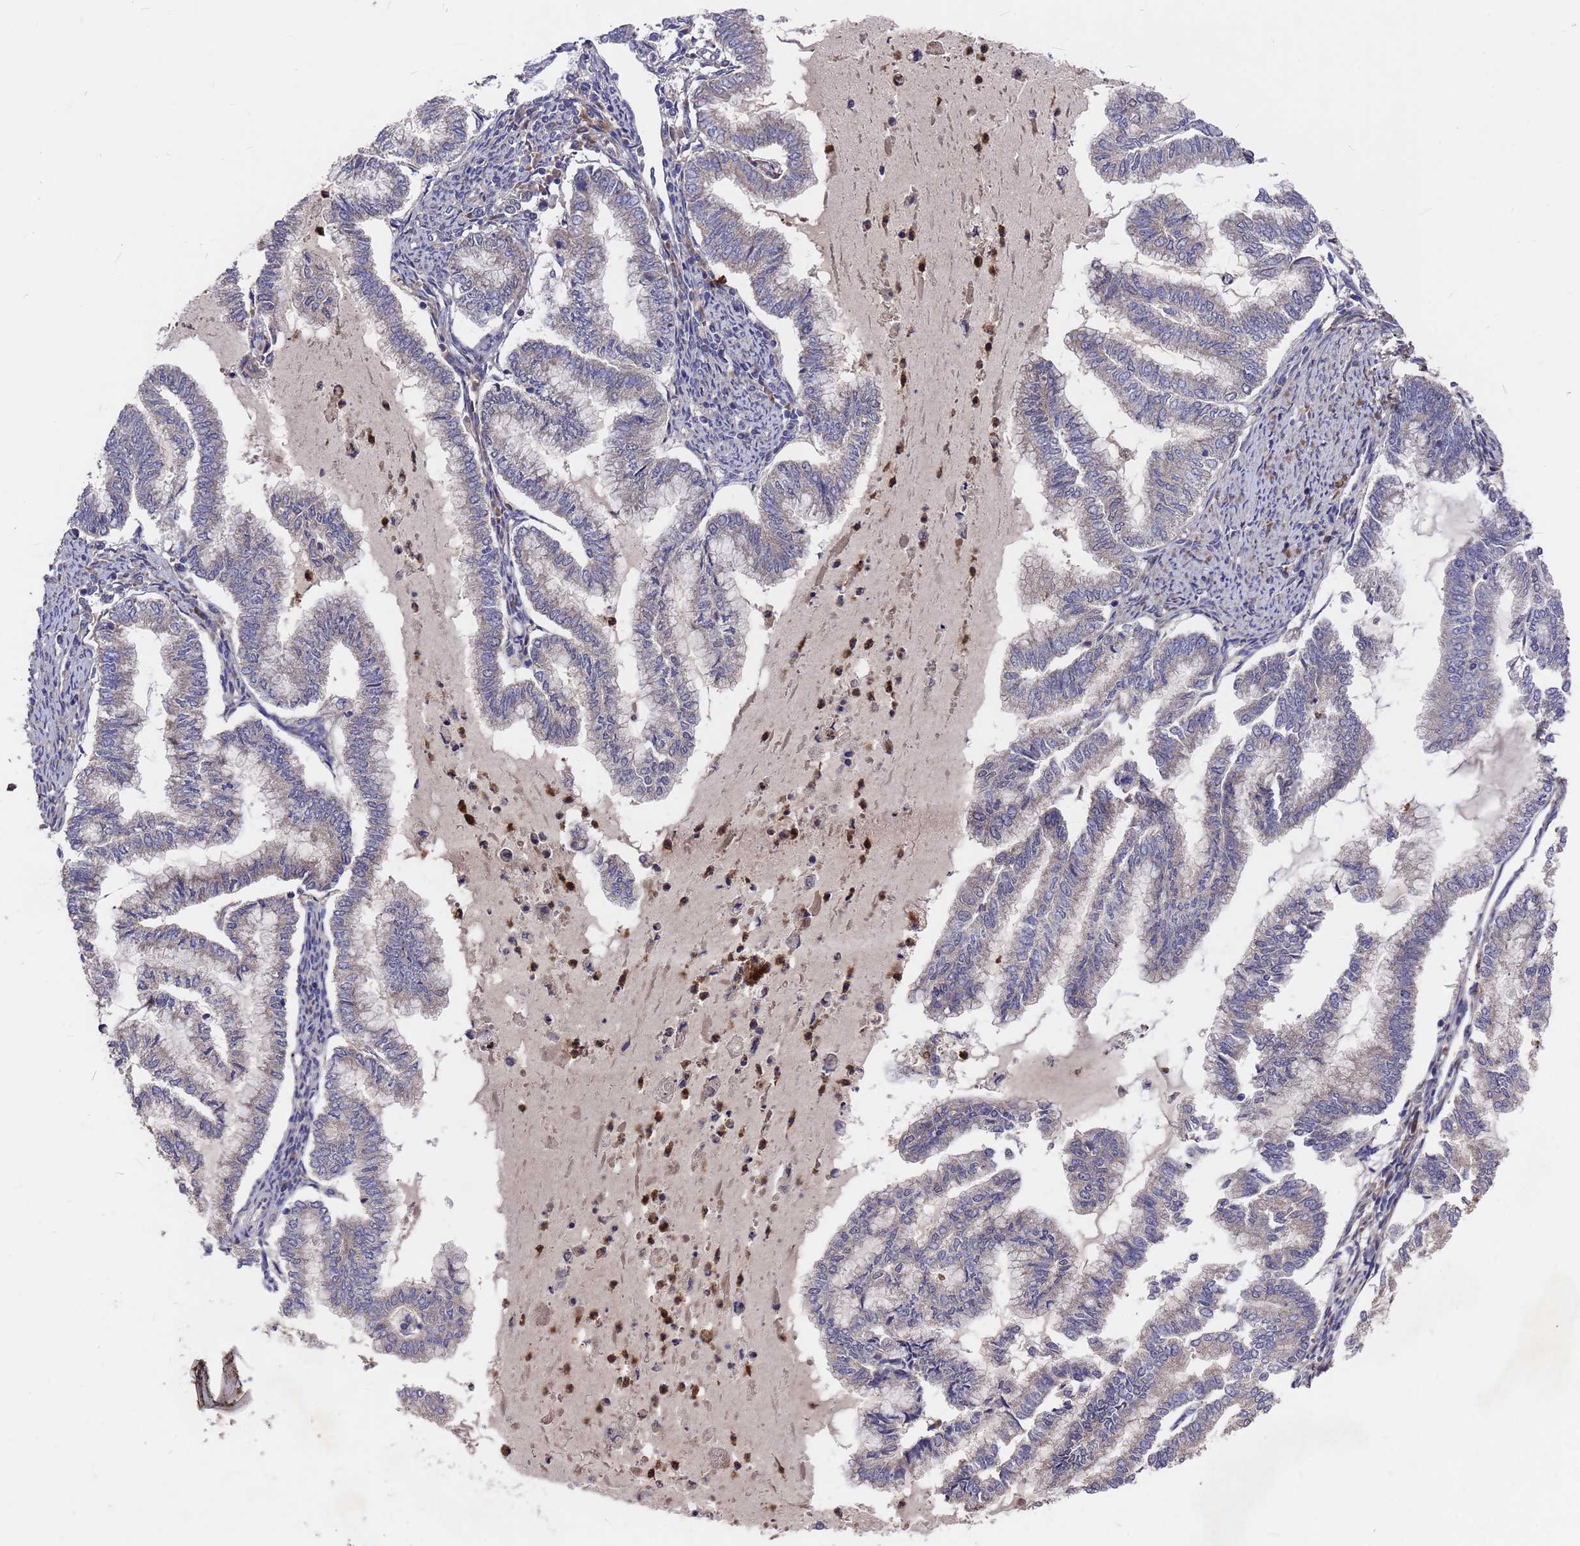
{"staining": {"intensity": "negative", "quantity": "none", "location": "none"}, "tissue": "endometrial cancer", "cell_type": "Tumor cells", "image_type": "cancer", "snomed": [{"axis": "morphology", "description": "Adenocarcinoma, NOS"}, {"axis": "topography", "description": "Endometrium"}], "caption": "DAB immunohistochemical staining of human endometrial adenocarcinoma demonstrates no significant staining in tumor cells.", "gene": "ZNF717", "patient": {"sex": "female", "age": 79}}